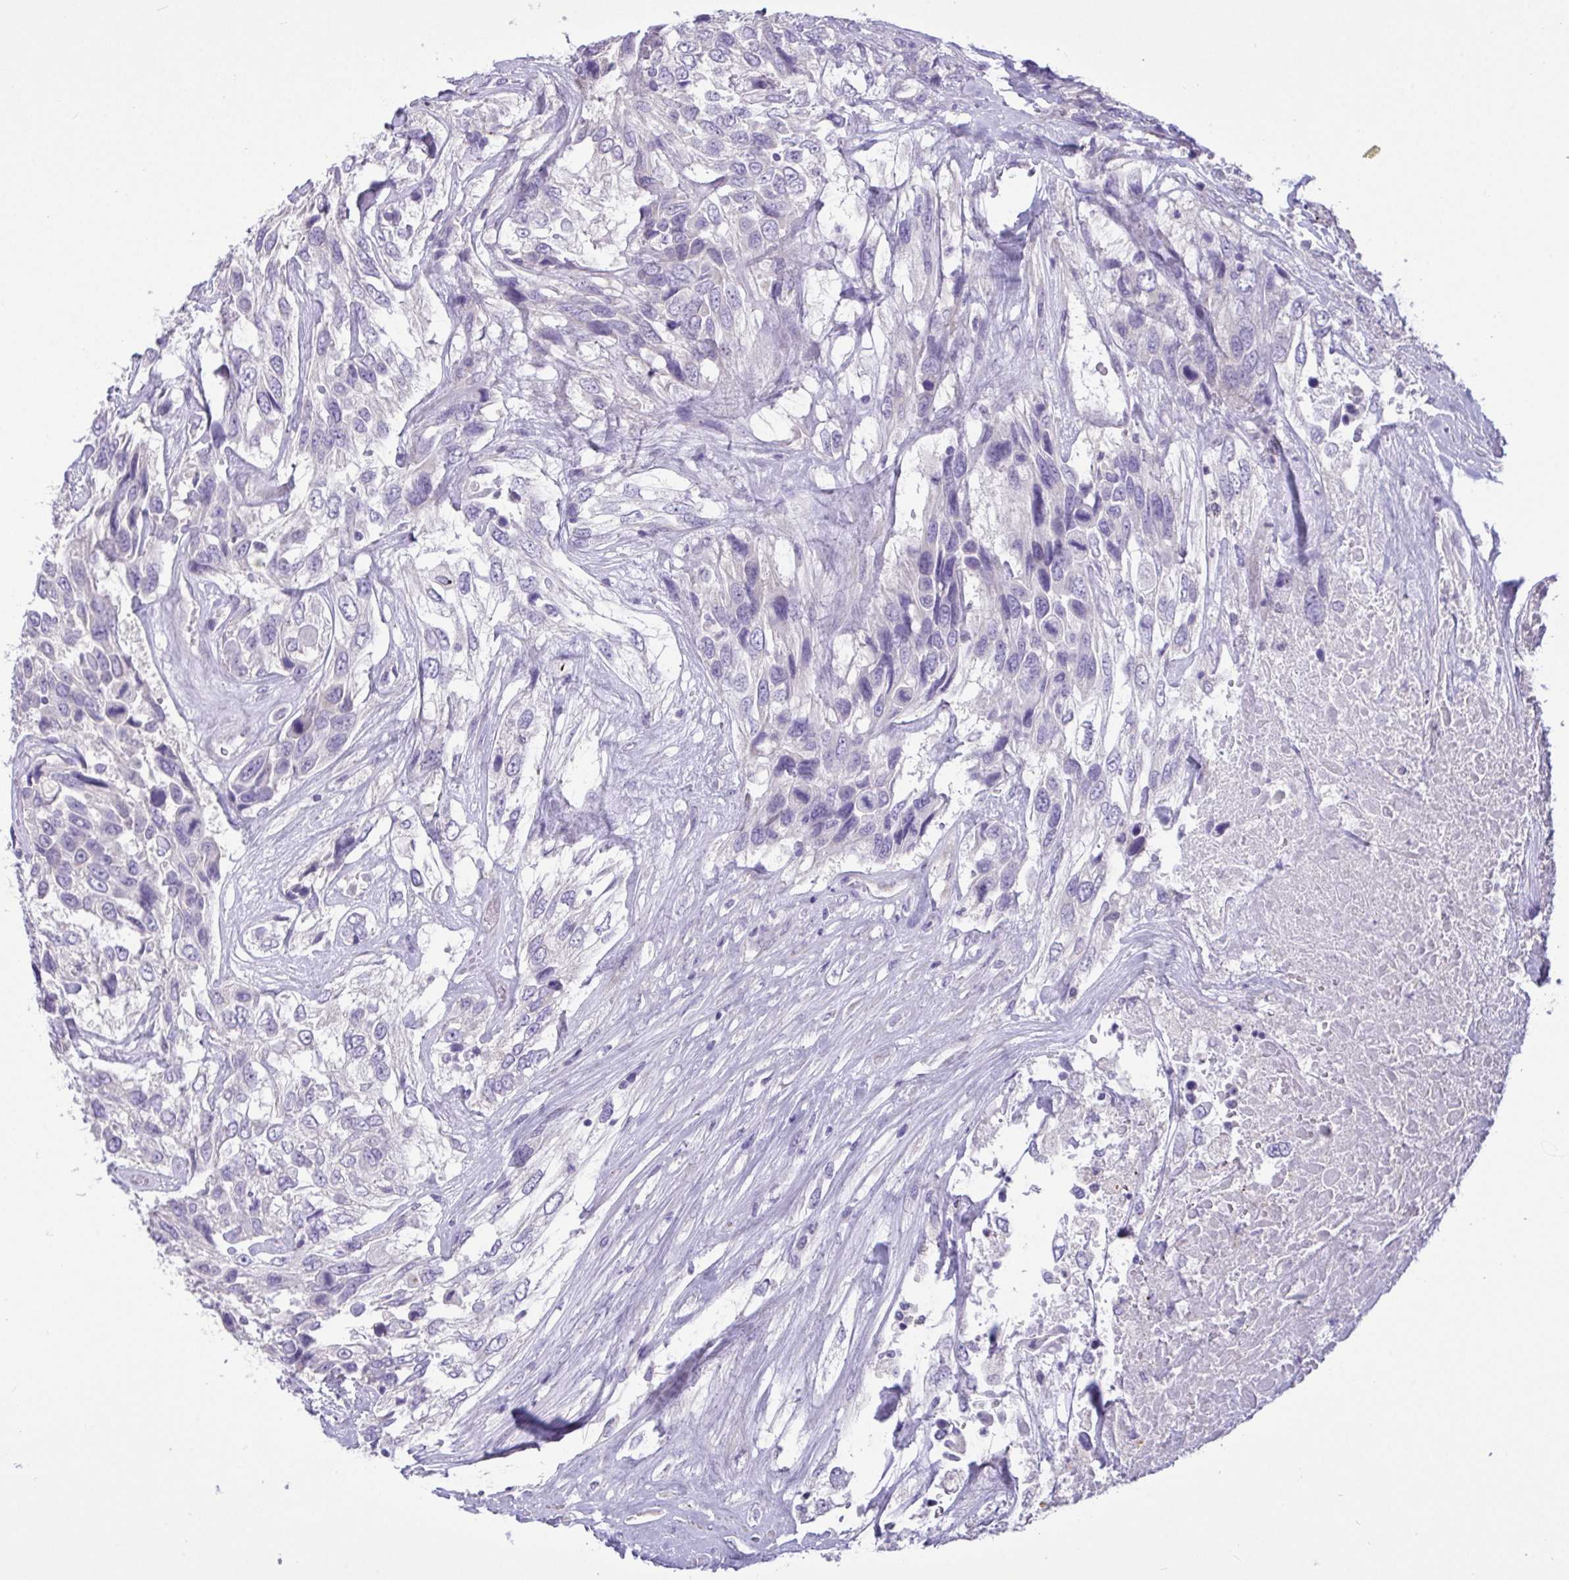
{"staining": {"intensity": "negative", "quantity": "none", "location": "none"}, "tissue": "urothelial cancer", "cell_type": "Tumor cells", "image_type": "cancer", "snomed": [{"axis": "morphology", "description": "Urothelial carcinoma, High grade"}, {"axis": "topography", "description": "Urinary bladder"}], "caption": "Immunohistochemical staining of human urothelial cancer demonstrates no significant expression in tumor cells.", "gene": "C4orf33", "patient": {"sex": "female", "age": 70}}